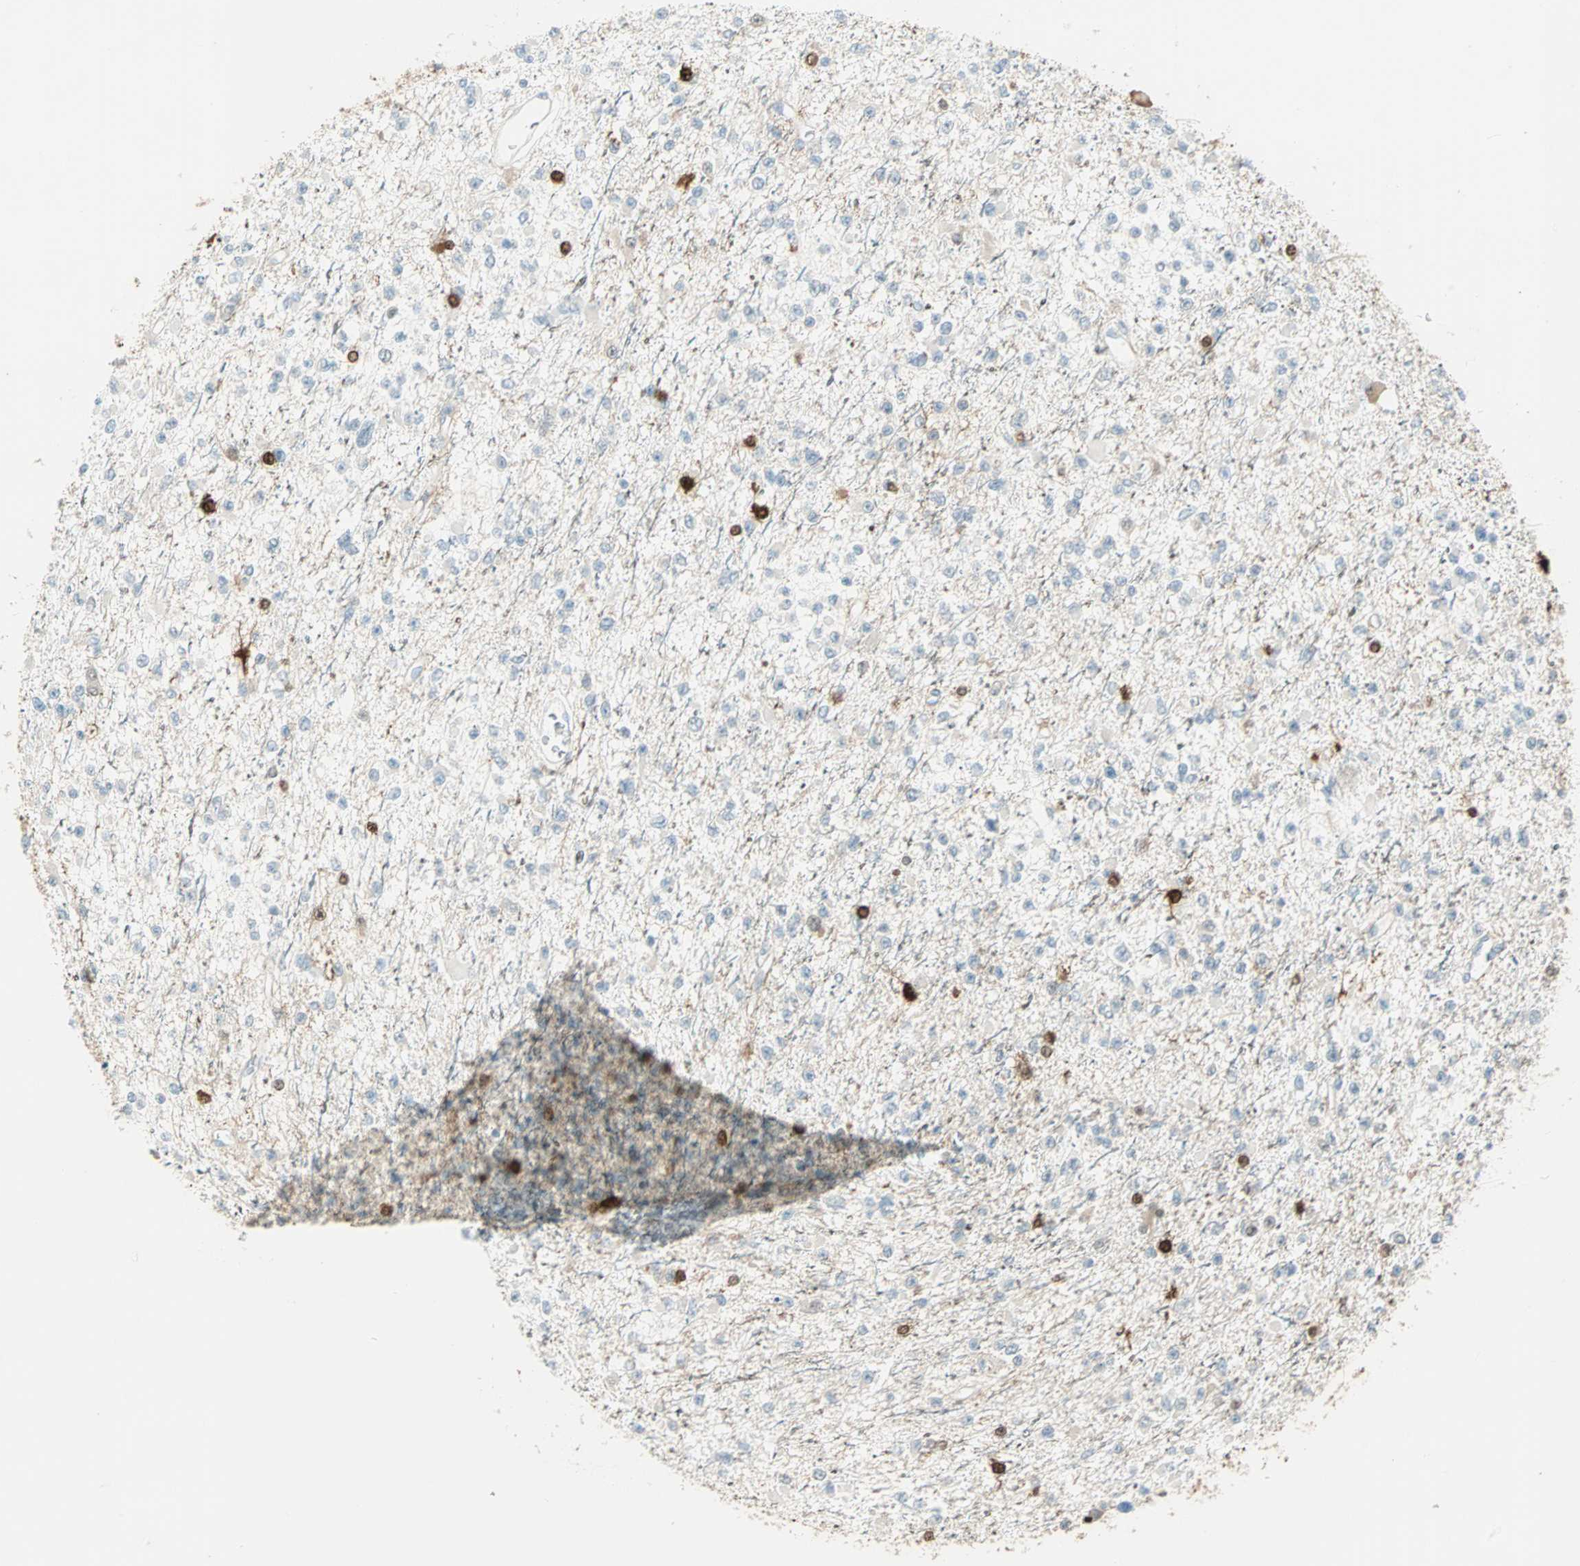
{"staining": {"intensity": "weak", "quantity": "<25%", "location": "cytoplasmic/membranous"}, "tissue": "glioma", "cell_type": "Tumor cells", "image_type": "cancer", "snomed": [{"axis": "morphology", "description": "Glioma, malignant, Low grade"}, {"axis": "topography", "description": "Brain"}], "caption": "DAB (3,3'-diaminobenzidine) immunohistochemical staining of glioma displays no significant expression in tumor cells. (Stains: DAB IHC with hematoxylin counter stain, Microscopy: brightfield microscopy at high magnification).", "gene": "S100A1", "patient": {"sex": "female", "age": 22}}